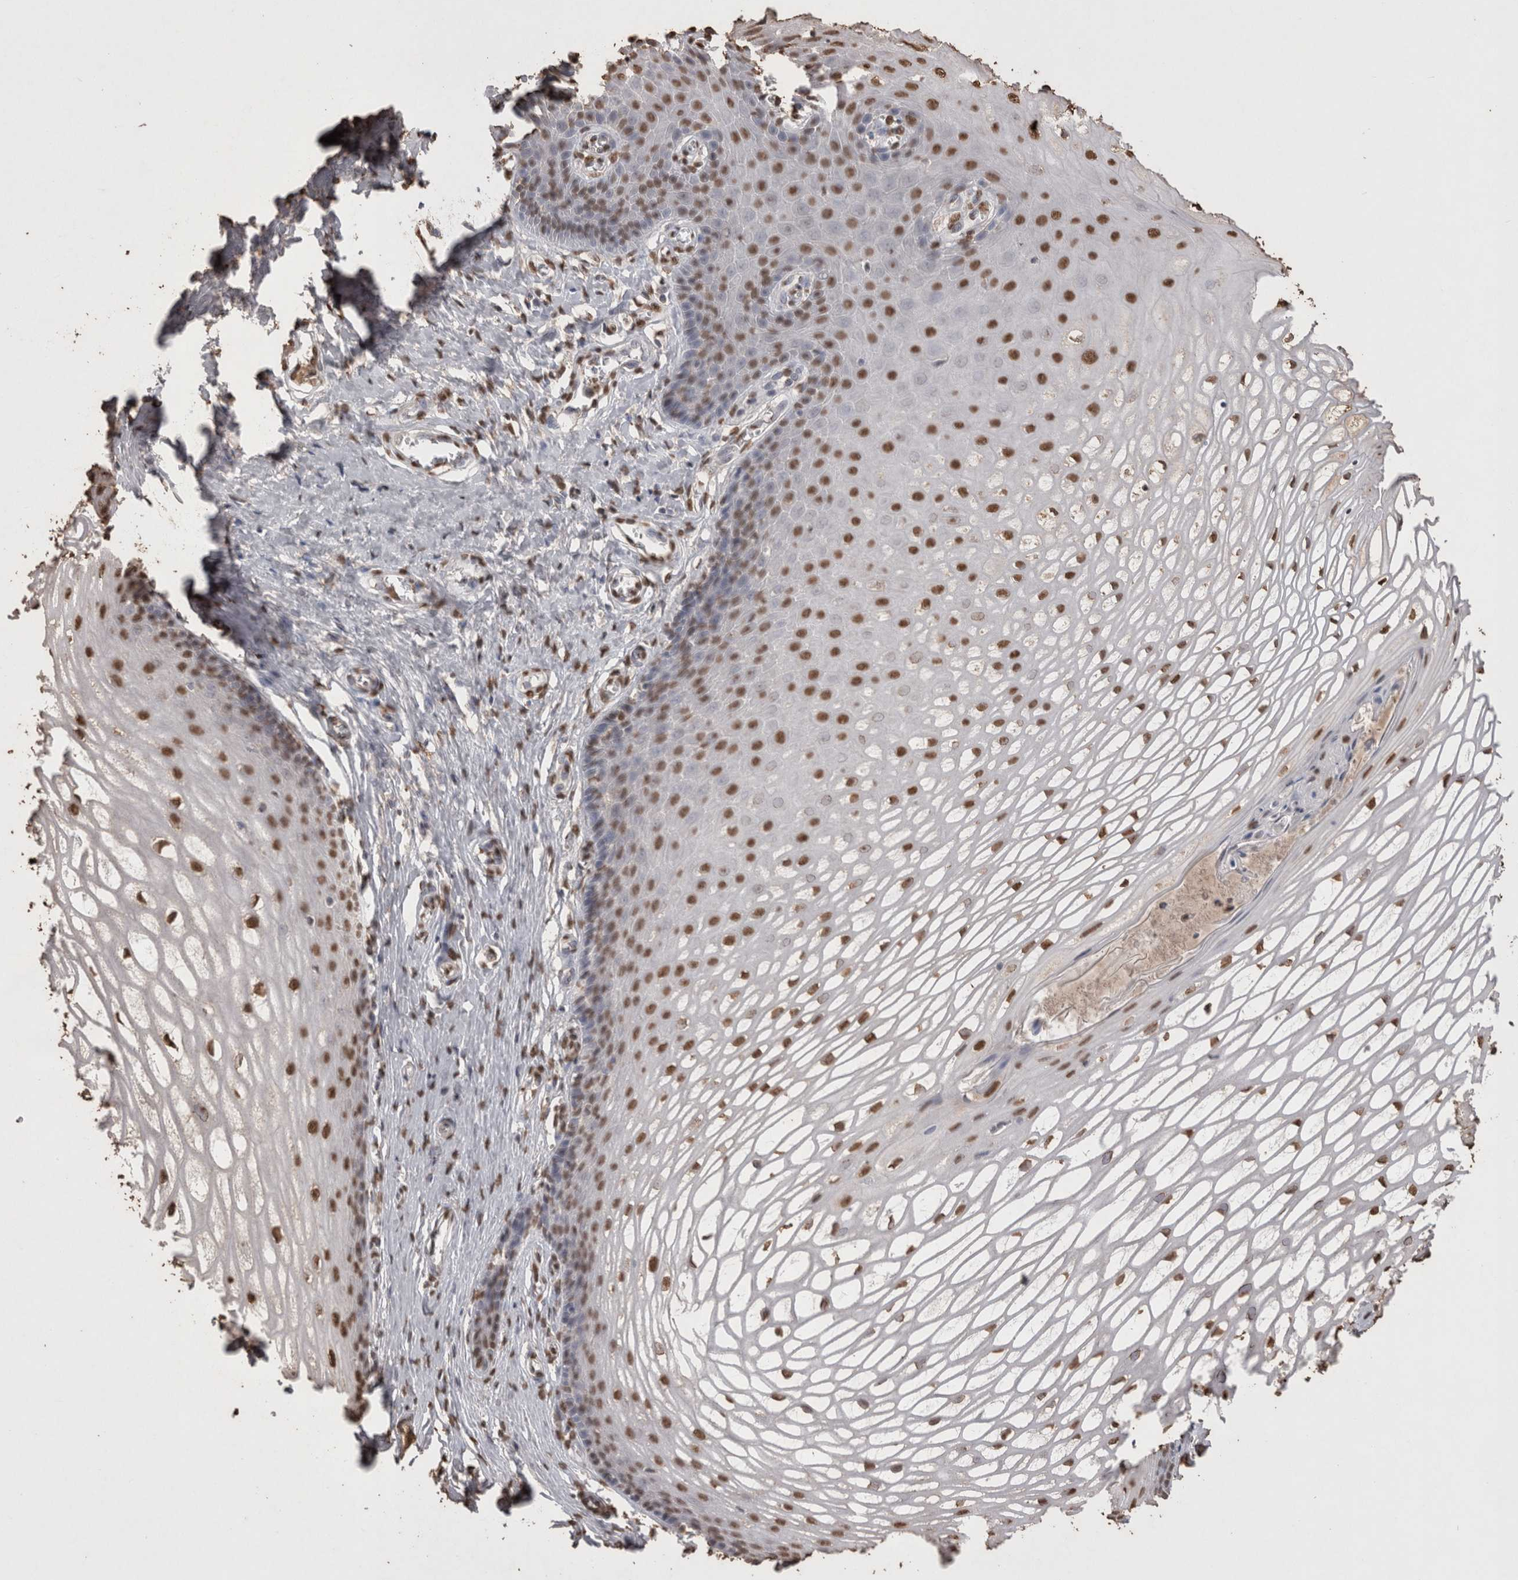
{"staining": {"intensity": "moderate", "quantity": ">75%", "location": "nuclear"}, "tissue": "cervix", "cell_type": "Glandular cells", "image_type": "normal", "snomed": [{"axis": "morphology", "description": "Normal tissue, NOS"}, {"axis": "topography", "description": "Cervix"}], "caption": "A micrograph showing moderate nuclear positivity in about >75% of glandular cells in benign cervix, as visualized by brown immunohistochemical staining.", "gene": "POU5F1", "patient": {"sex": "female", "age": 55}}